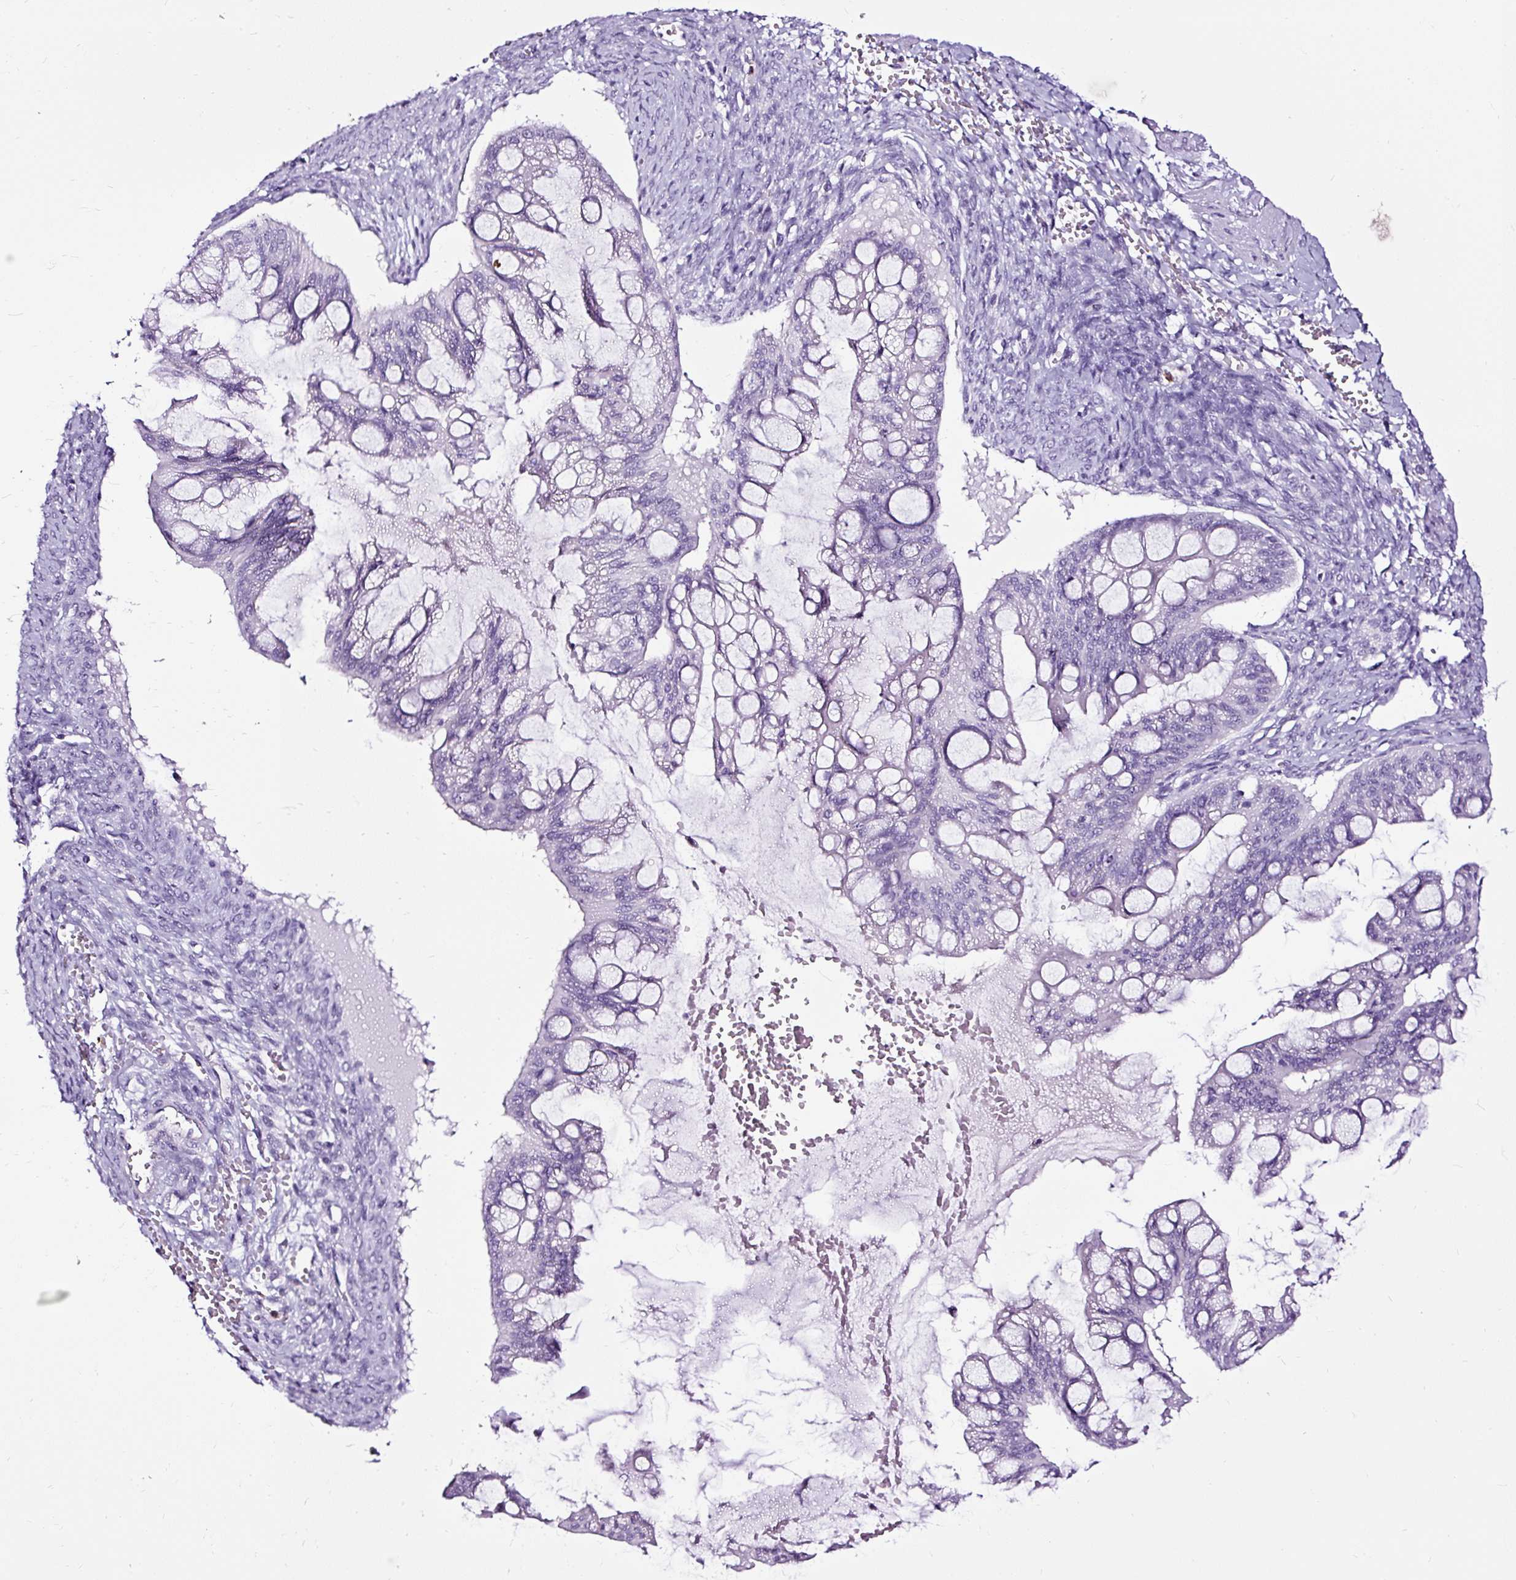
{"staining": {"intensity": "negative", "quantity": "none", "location": "none"}, "tissue": "ovarian cancer", "cell_type": "Tumor cells", "image_type": "cancer", "snomed": [{"axis": "morphology", "description": "Cystadenocarcinoma, mucinous, NOS"}, {"axis": "topography", "description": "Ovary"}], "caption": "Photomicrograph shows no protein positivity in tumor cells of ovarian cancer tissue.", "gene": "SLC7A8", "patient": {"sex": "female", "age": 73}}